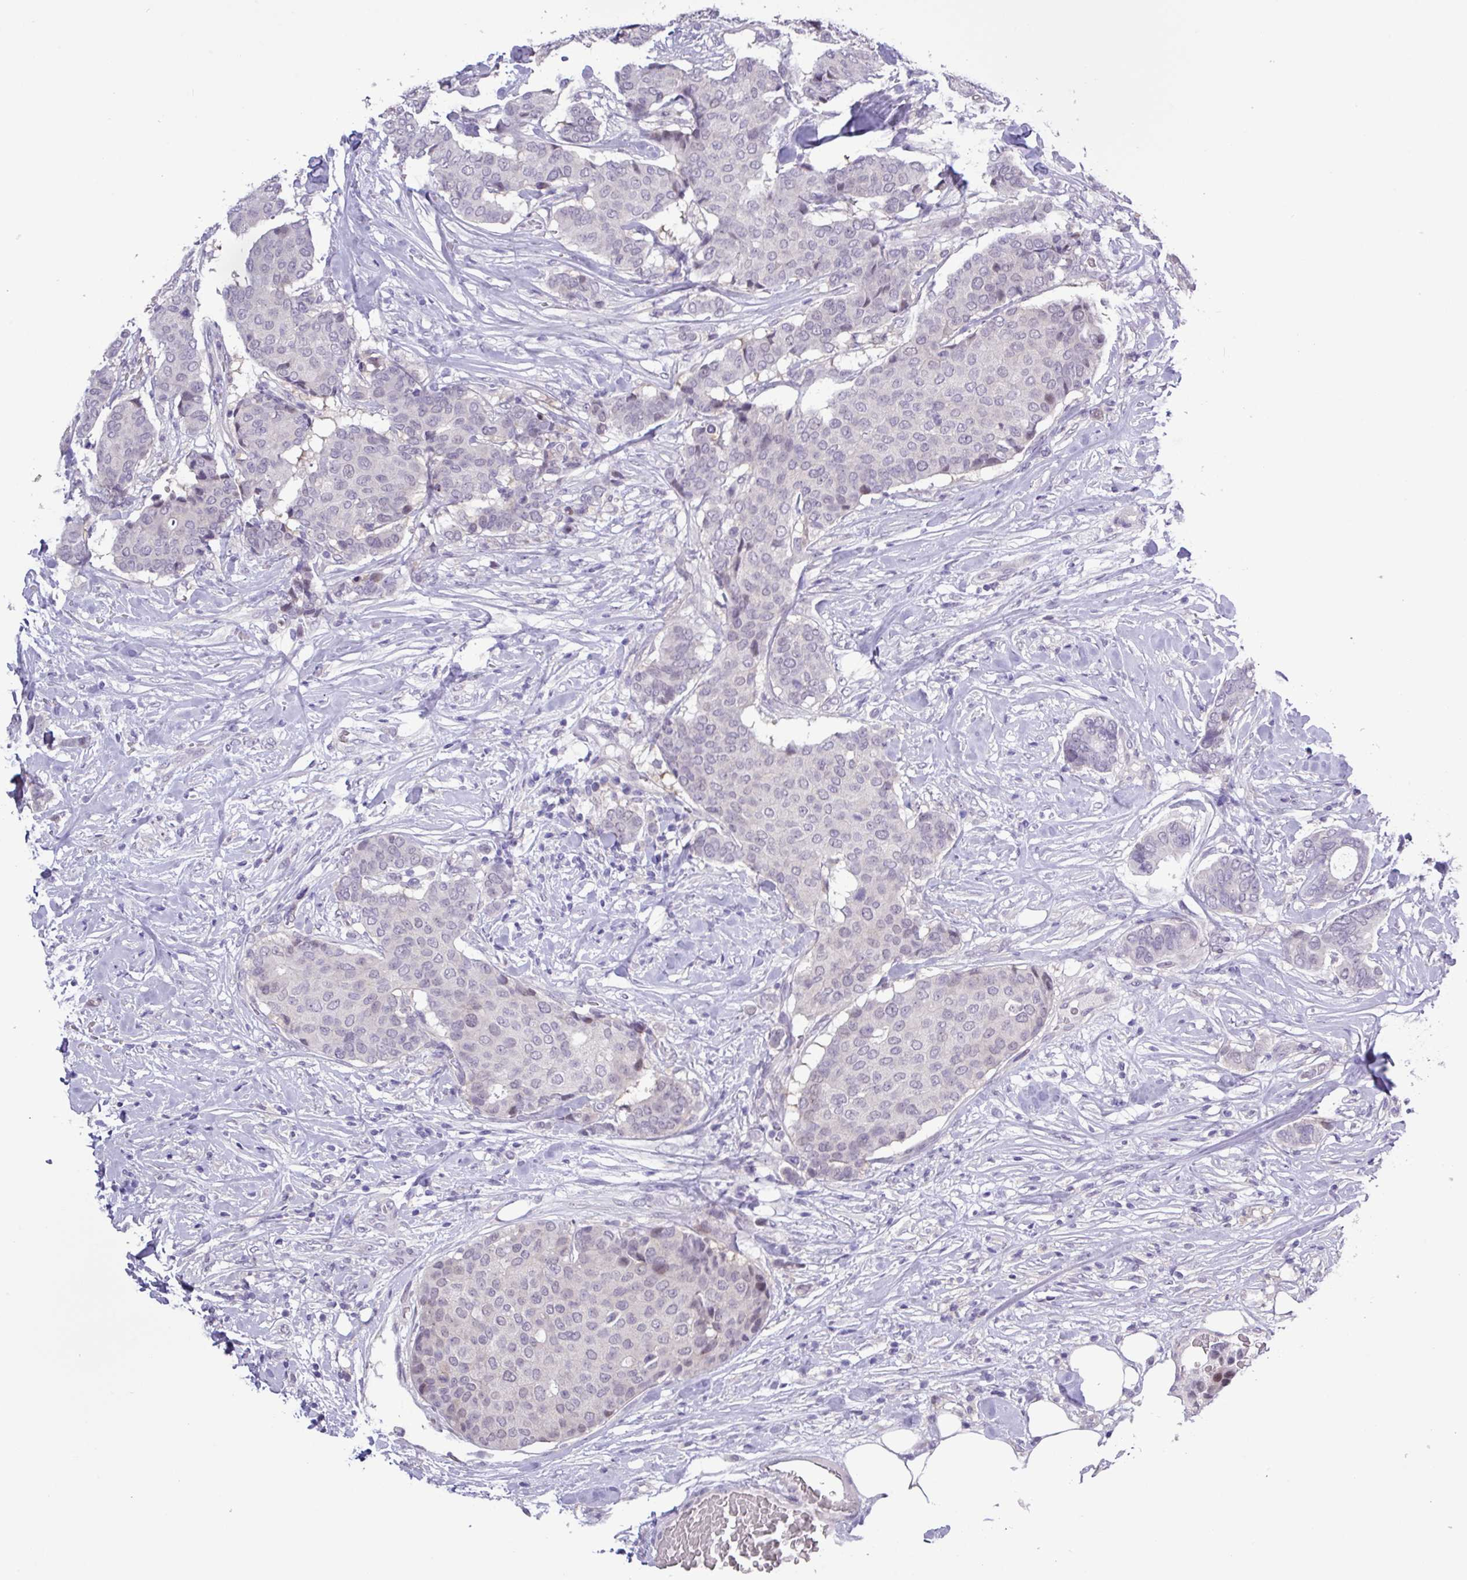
{"staining": {"intensity": "negative", "quantity": "none", "location": "none"}, "tissue": "breast cancer", "cell_type": "Tumor cells", "image_type": "cancer", "snomed": [{"axis": "morphology", "description": "Duct carcinoma"}, {"axis": "topography", "description": "Breast"}], "caption": "Immunohistochemistry histopathology image of neoplastic tissue: human breast invasive ductal carcinoma stained with DAB exhibits no significant protein expression in tumor cells. The staining was performed using DAB to visualize the protein expression in brown, while the nuclei were stained in blue with hematoxylin (Magnification: 20x).", "gene": "RIPPLY1", "patient": {"sex": "female", "age": 75}}